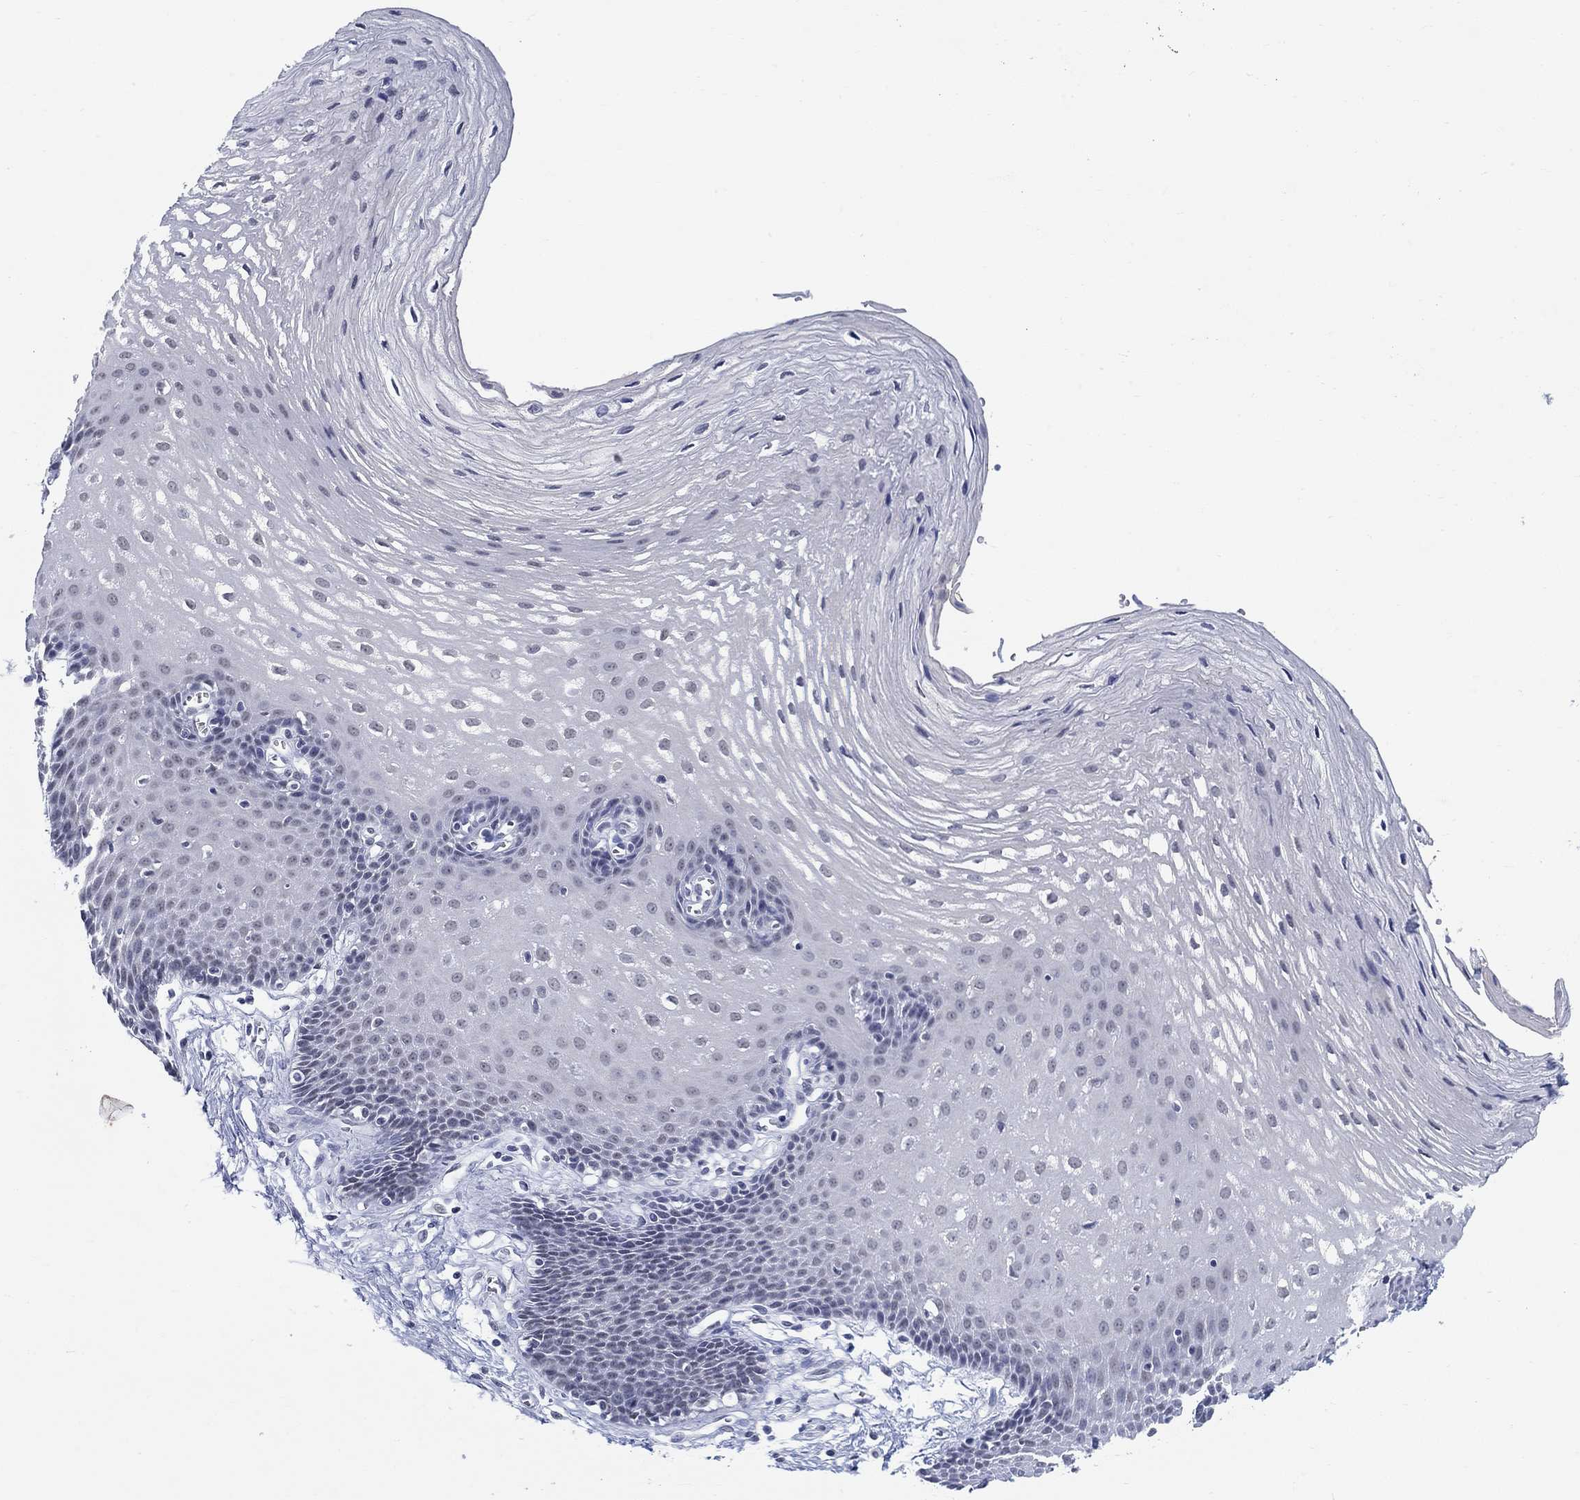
{"staining": {"intensity": "negative", "quantity": "none", "location": "none"}, "tissue": "esophagus", "cell_type": "Squamous epithelial cells", "image_type": "normal", "snomed": [{"axis": "morphology", "description": "Normal tissue, NOS"}, {"axis": "topography", "description": "Esophagus"}], "caption": "This micrograph is of benign esophagus stained with immunohistochemistry to label a protein in brown with the nuclei are counter-stained blue. There is no staining in squamous epithelial cells.", "gene": "ANKS1B", "patient": {"sex": "male", "age": 72}}